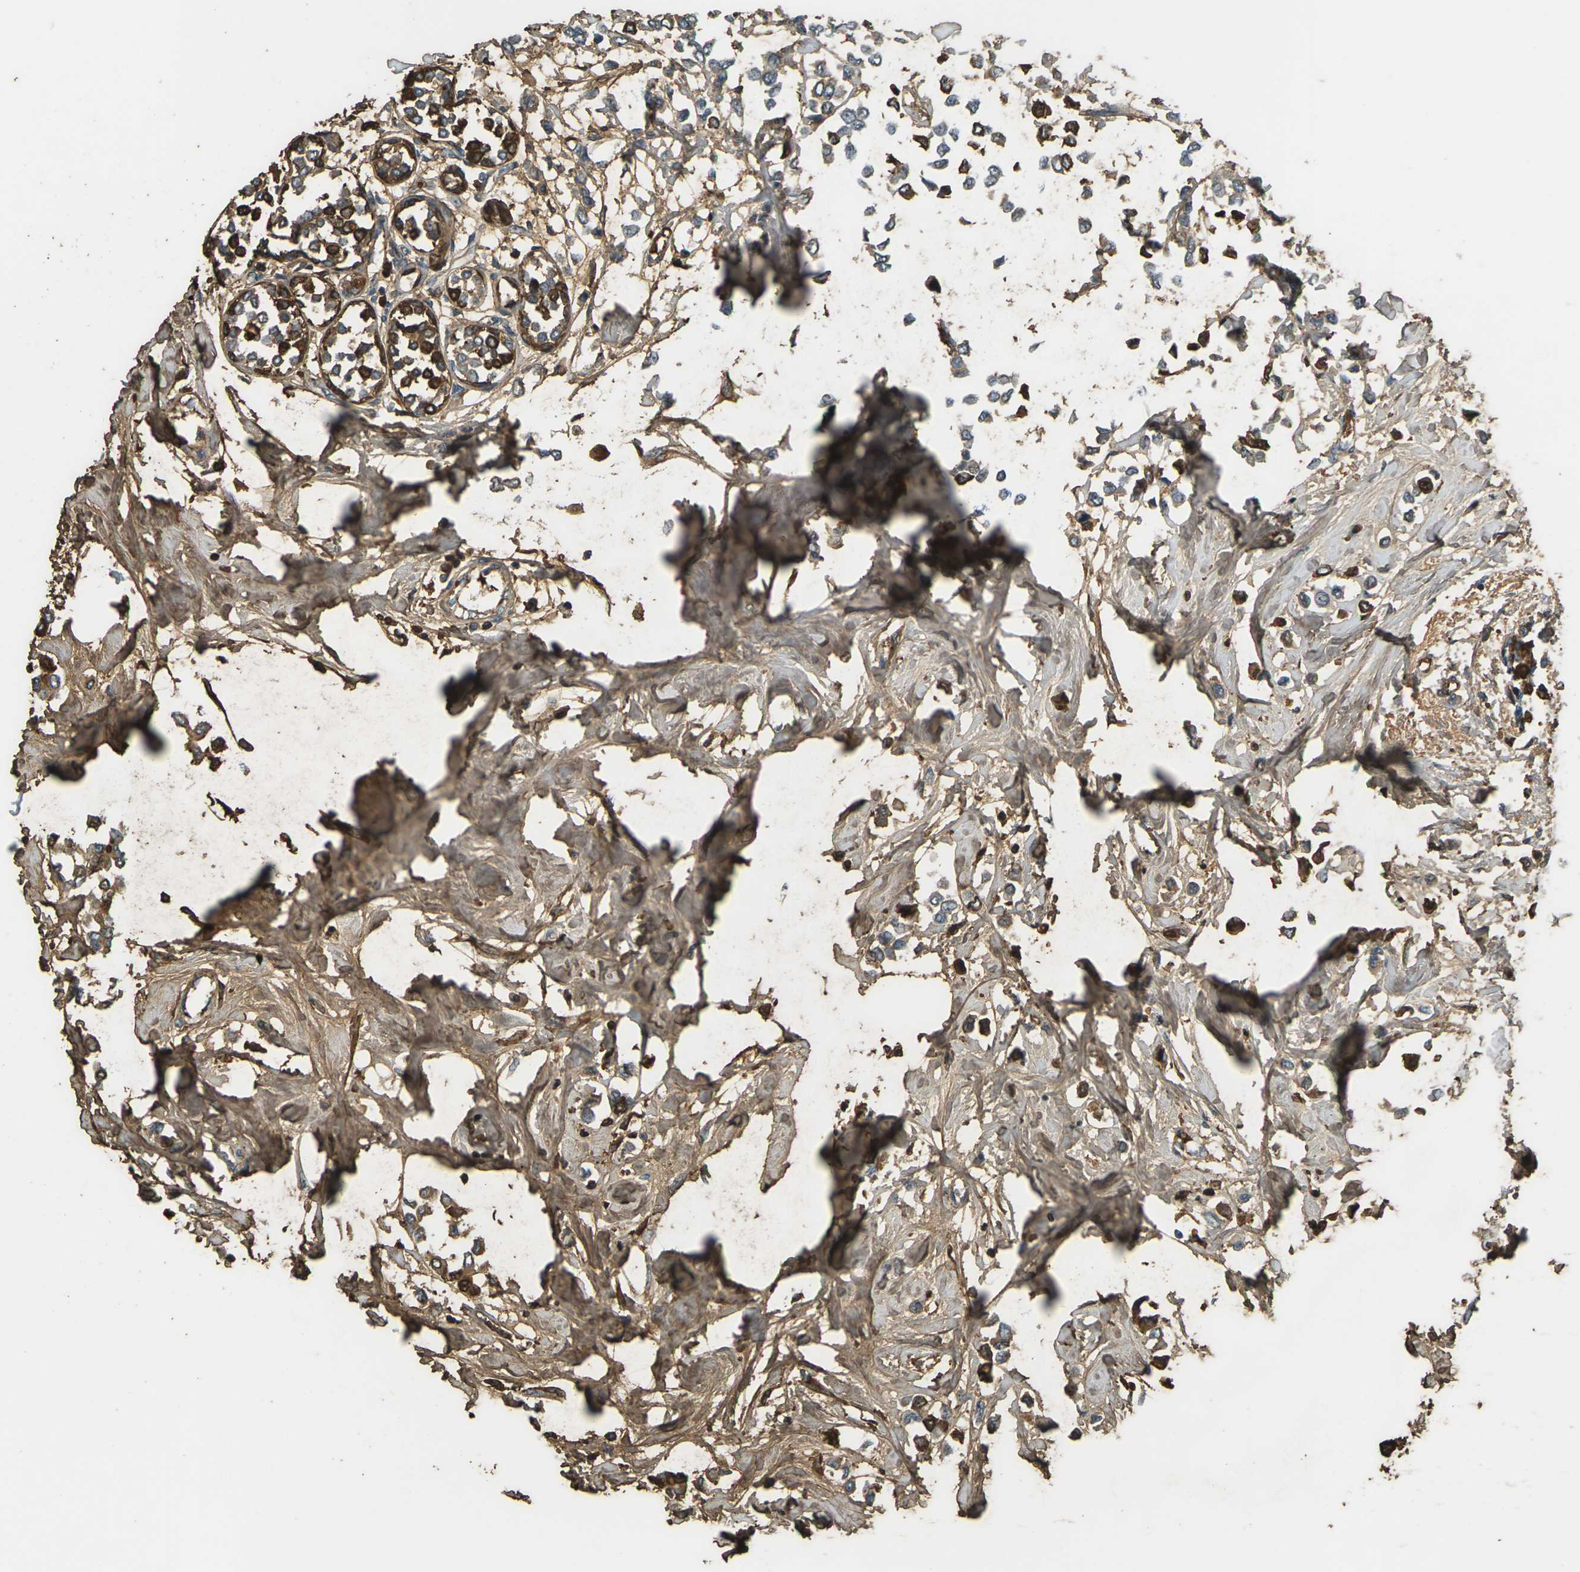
{"staining": {"intensity": "strong", "quantity": "25%-75%", "location": "cytoplasmic/membranous,nuclear"}, "tissue": "breast cancer", "cell_type": "Tumor cells", "image_type": "cancer", "snomed": [{"axis": "morphology", "description": "Lobular carcinoma"}, {"axis": "topography", "description": "Breast"}], "caption": "Protein analysis of breast lobular carcinoma tissue demonstrates strong cytoplasmic/membranous and nuclear staining in approximately 25%-75% of tumor cells.", "gene": "CYP1B1", "patient": {"sex": "female", "age": 51}}